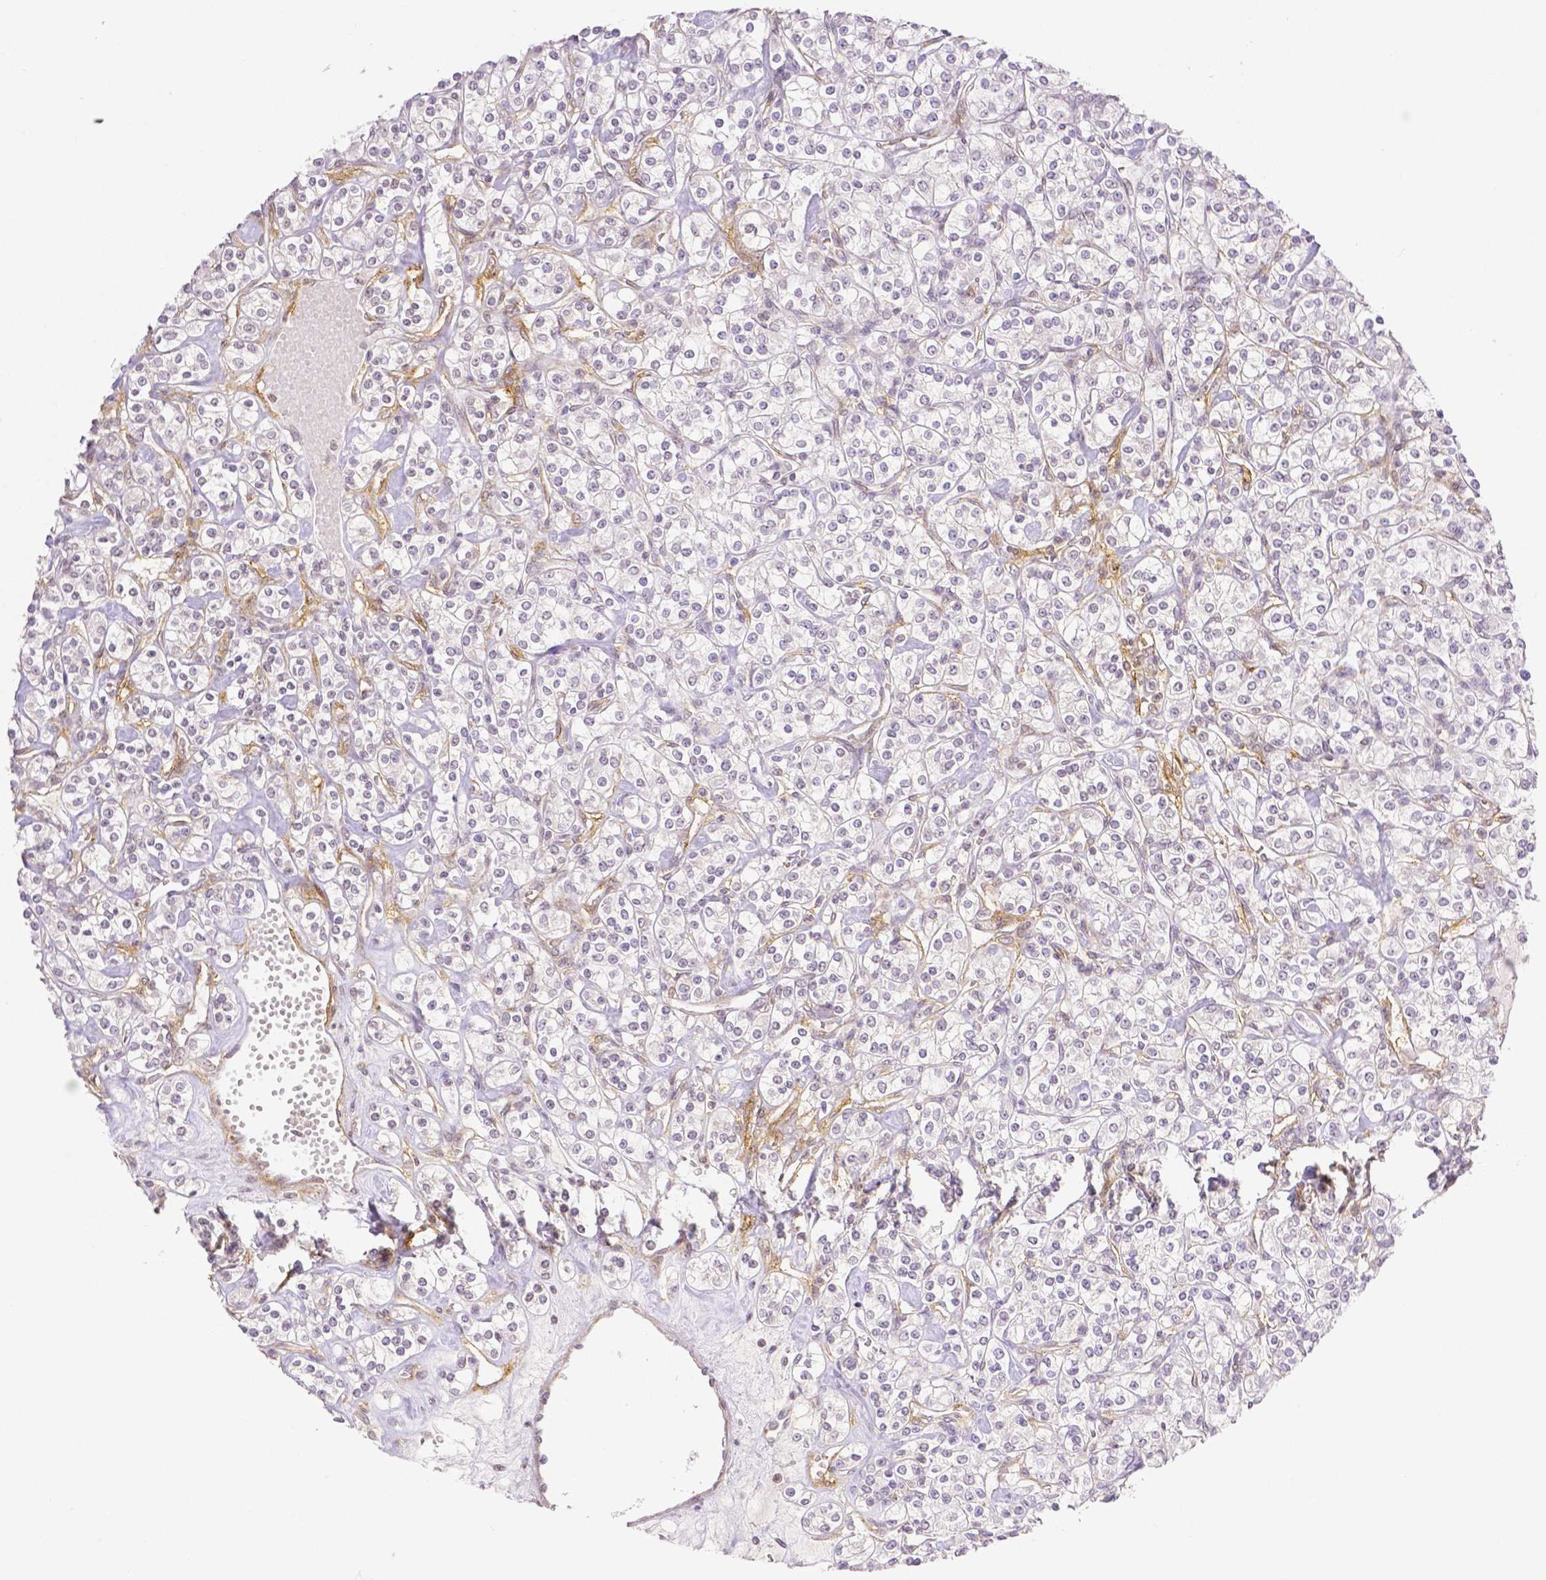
{"staining": {"intensity": "negative", "quantity": "none", "location": "none"}, "tissue": "renal cancer", "cell_type": "Tumor cells", "image_type": "cancer", "snomed": [{"axis": "morphology", "description": "Adenocarcinoma, NOS"}, {"axis": "topography", "description": "Kidney"}], "caption": "IHC image of renal cancer (adenocarcinoma) stained for a protein (brown), which demonstrates no staining in tumor cells.", "gene": "THY1", "patient": {"sex": "male", "age": 77}}